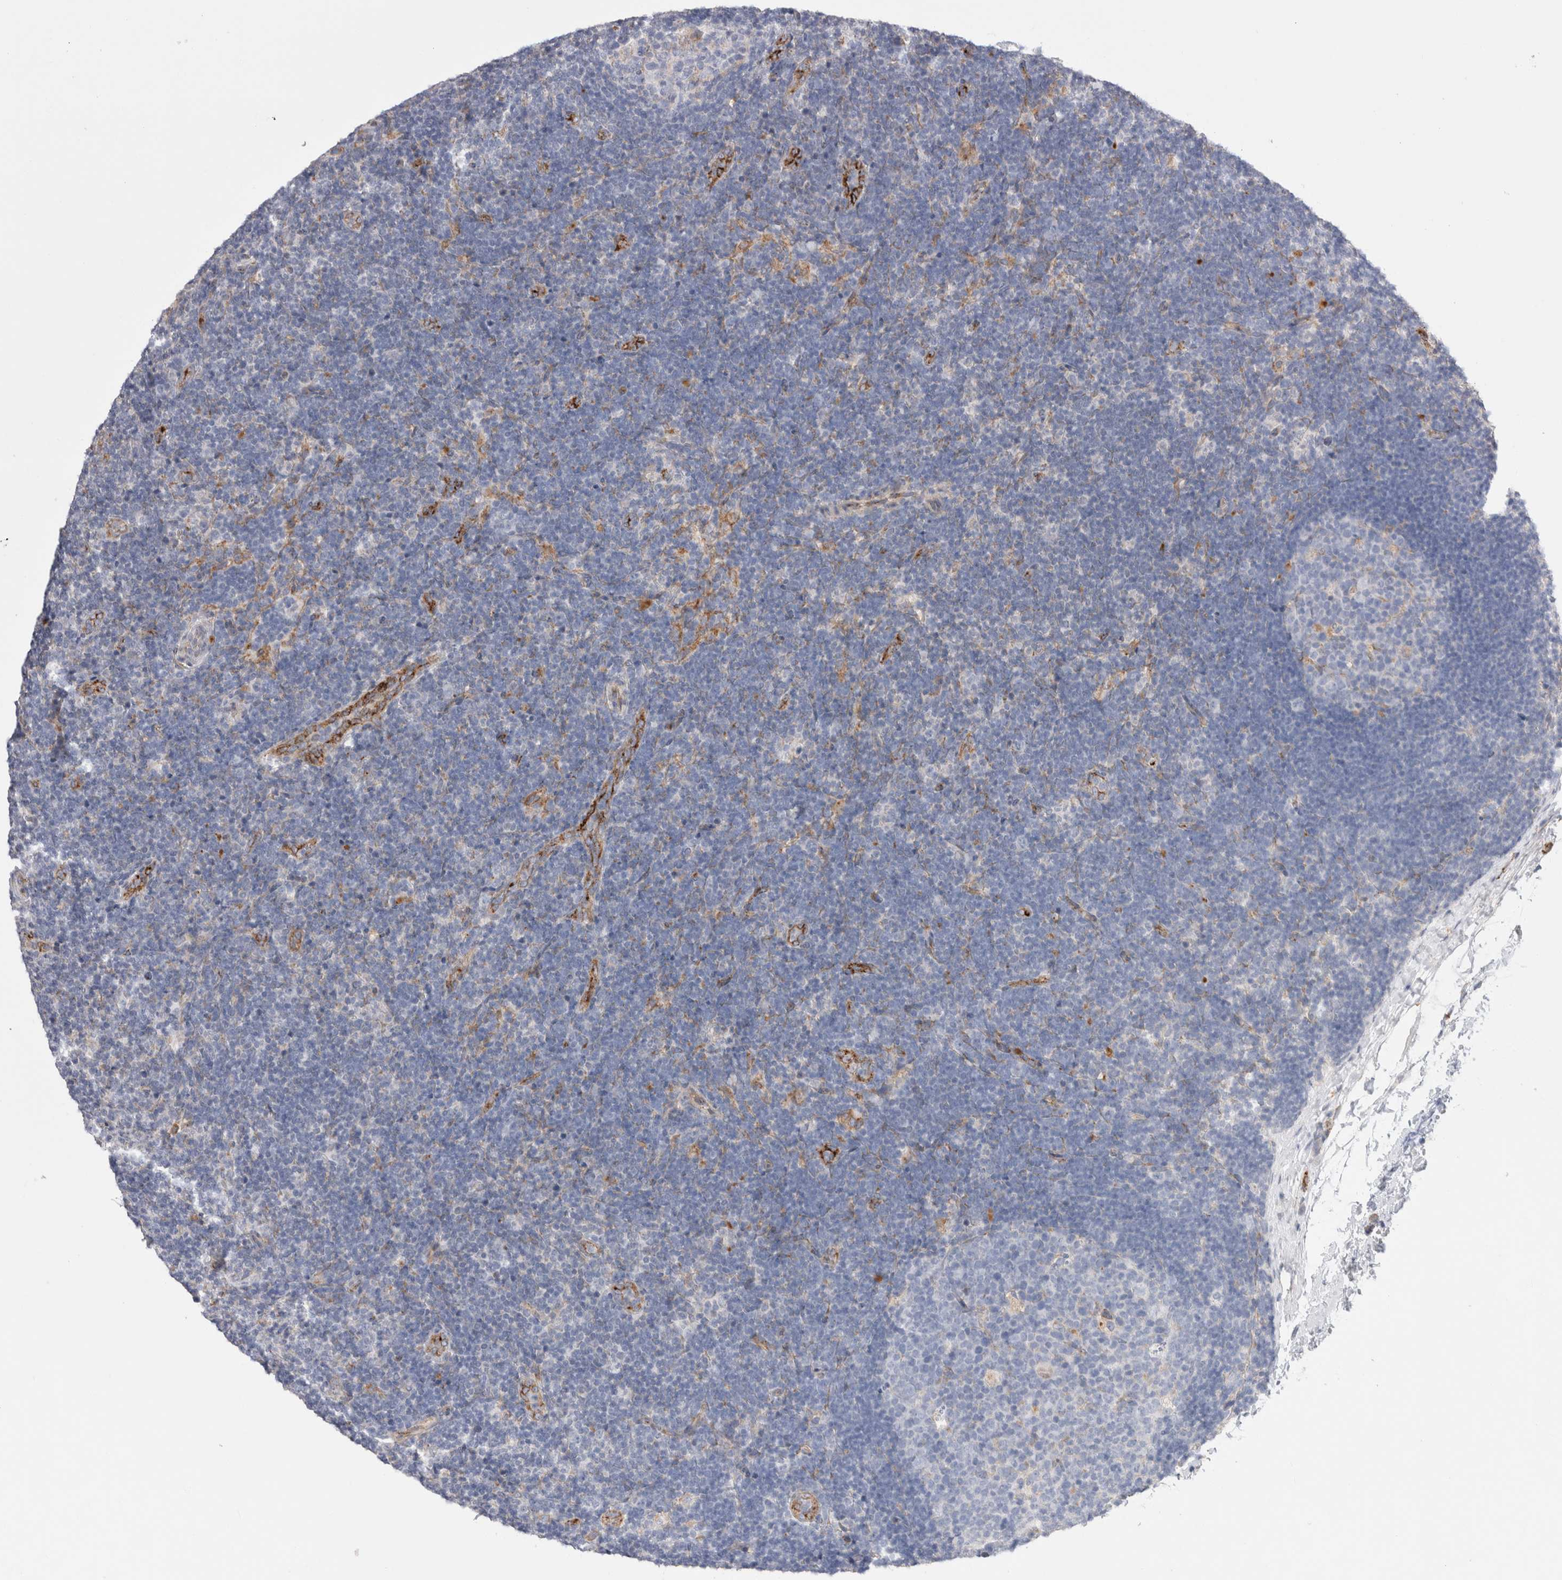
{"staining": {"intensity": "negative", "quantity": "none", "location": "none"}, "tissue": "lymph node", "cell_type": "Germinal center cells", "image_type": "normal", "snomed": [{"axis": "morphology", "description": "Normal tissue, NOS"}, {"axis": "topography", "description": "Lymph node"}], "caption": "The photomicrograph shows no significant positivity in germinal center cells of lymph node.", "gene": "CNPY4", "patient": {"sex": "female", "age": 22}}